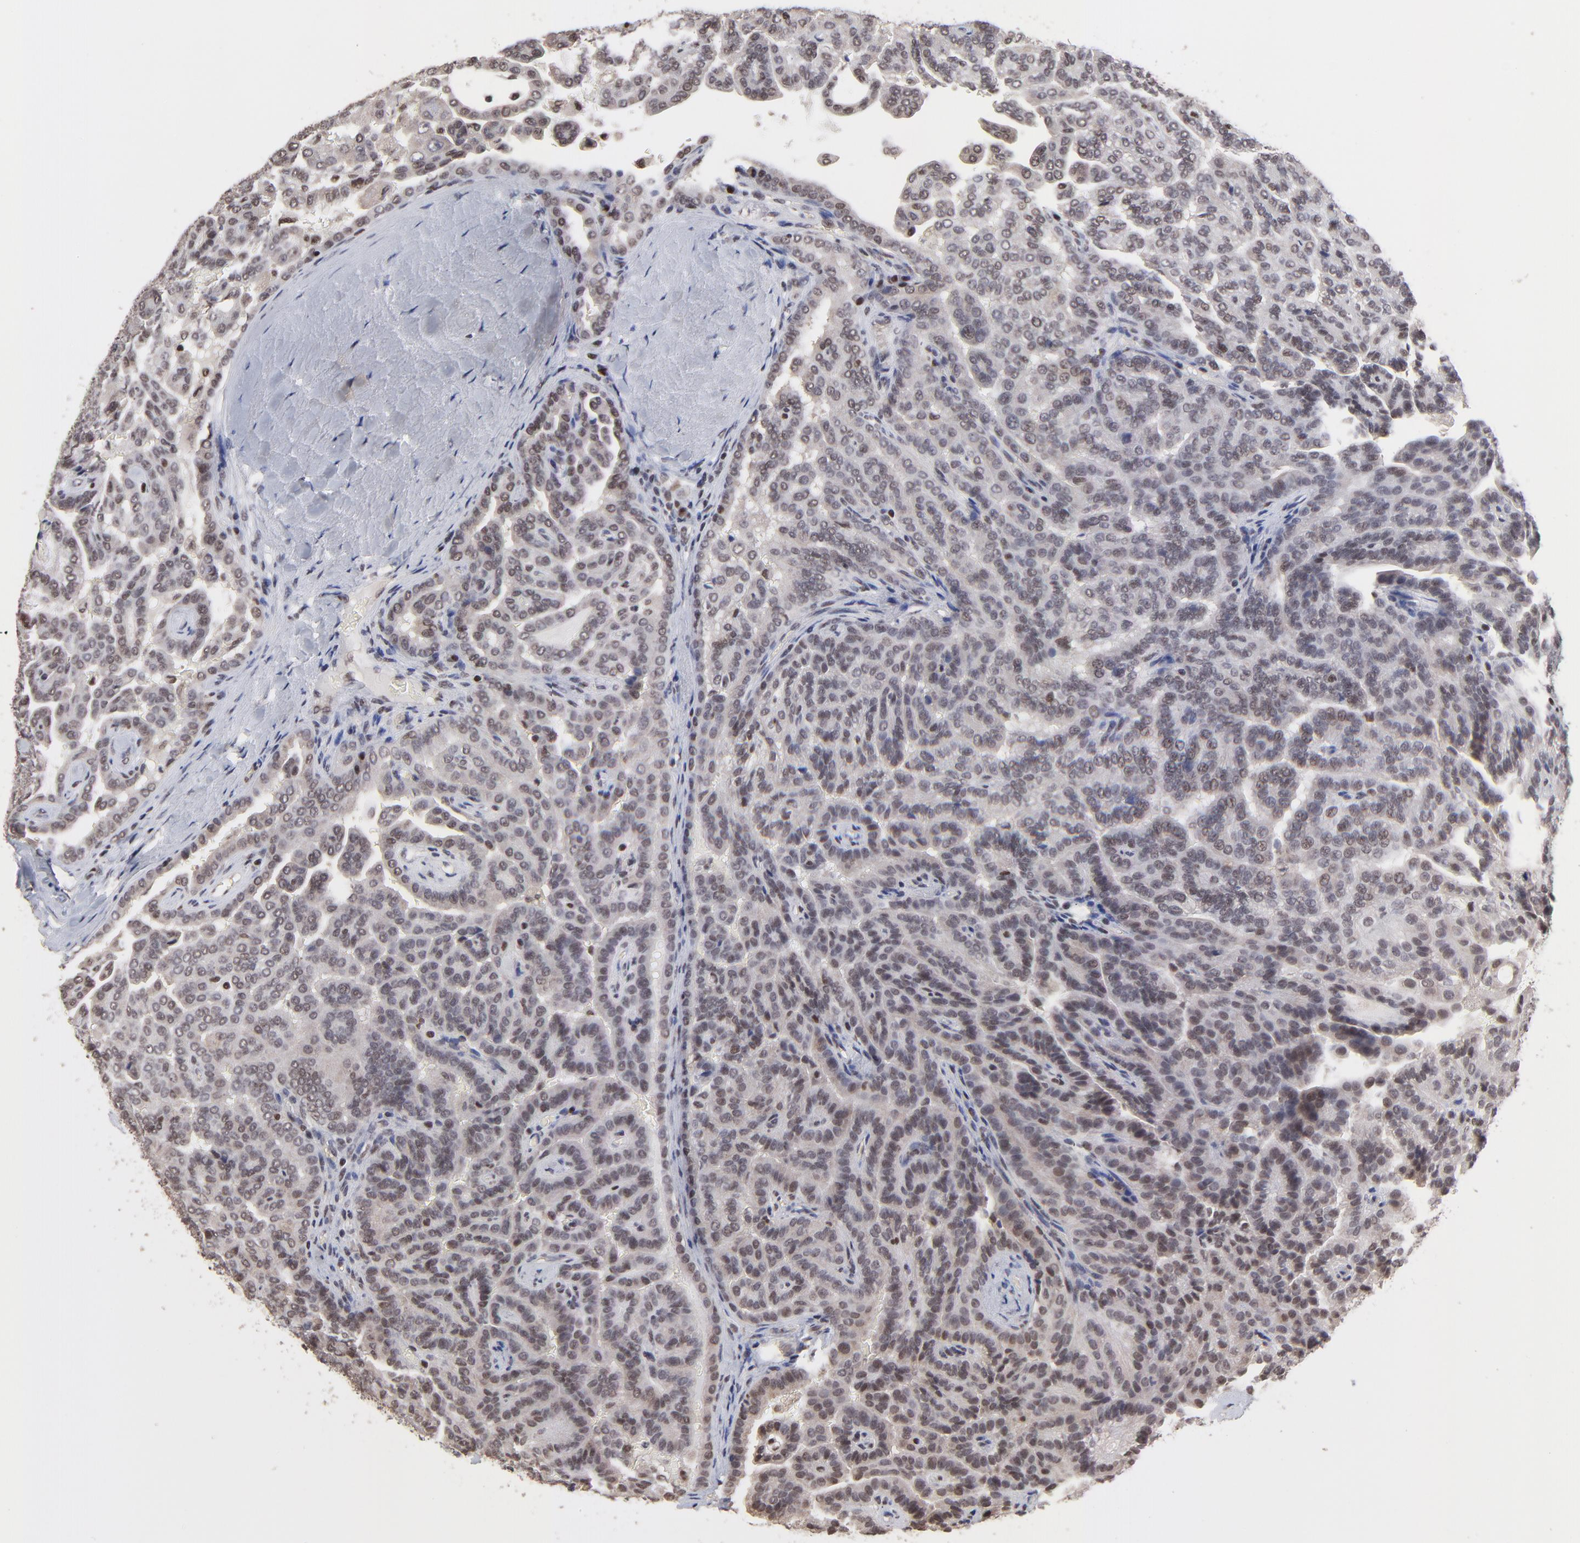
{"staining": {"intensity": "weak", "quantity": "25%-75%", "location": "nuclear"}, "tissue": "renal cancer", "cell_type": "Tumor cells", "image_type": "cancer", "snomed": [{"axis": "morphology", "description": "Adenocarcinoma, NOS"}, {"axis": "topography", "description": "Kidney"}], "caption": "The immunohistochemical stain highlights weak nuclear staining in tumor cells of renal adenocarcinoma tissue. The staining was performed using DAB, with brown indicating positive protein expression. Nuclei are stained blue with hematoxylin.", "gene": "DSN1", "patient": {"sex": "male", "age": 61}}